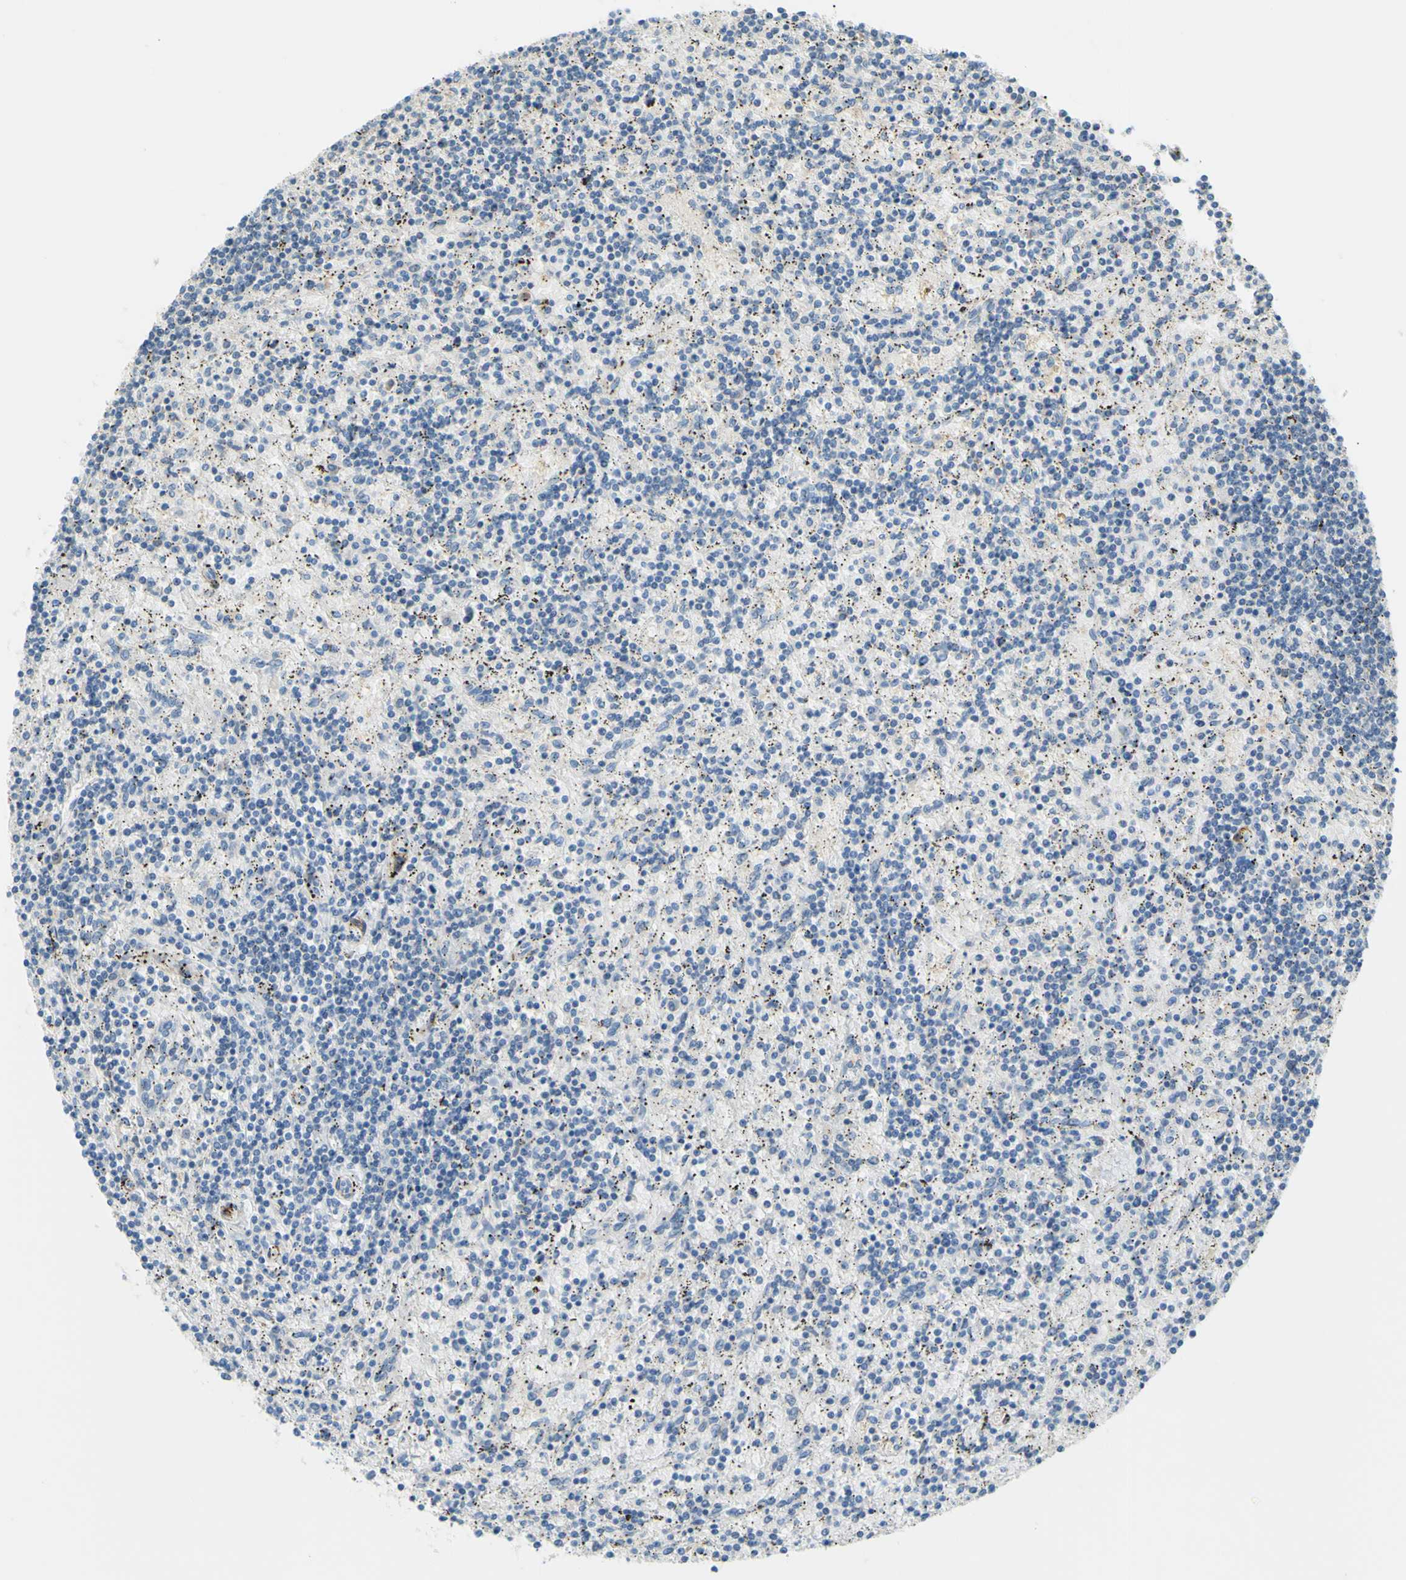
{"staining": {"intensity": "negative", "quantity": "none", "location": "none"}, "tissue": "lymphoma", "cell_type": "Tumor cells", "image_type": "cancer", "snomed": [{"axis": "morphology", "description": "Malignant lymphoma, non-Hodgkin's type, Low grade"}, {"axis": "topography", "description": "Spleen"}], "caption": "A micrograph of malignant lymphoma, non-Hodgkin's type (low-grade) stained for a protein shows no brown staining in tumor cells.", "gene": "PRRG2", "patient": {"sex": "male", "age": 76}}